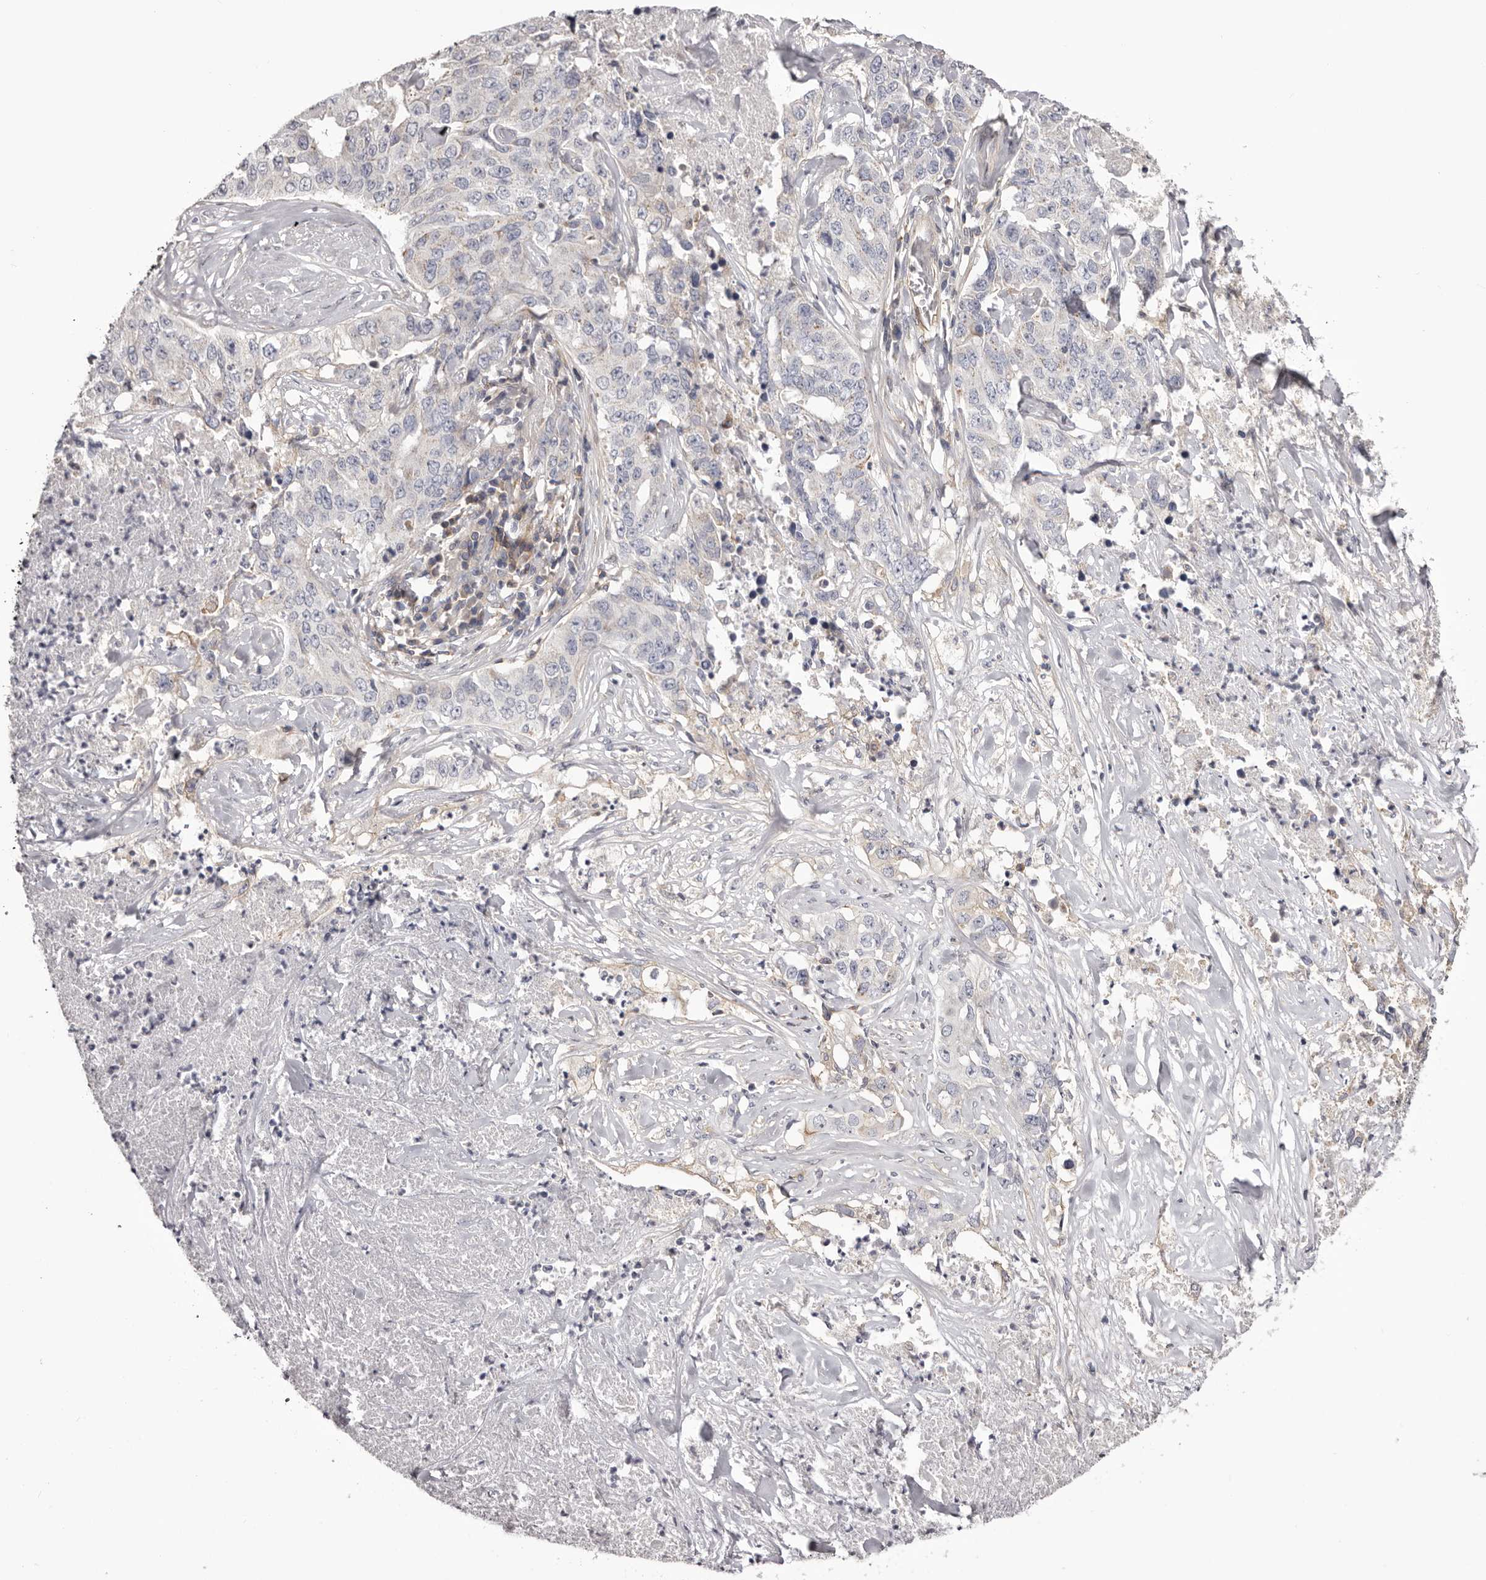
{"staining": {"intensity": "negative", "quantity": "none", "location": "none"}, "tissue": "lung cancer", "cell_type": "Tumor cells", "image_type": "cancer", "snomed": [{"axis": "morphology", "description": "Adenocarcinoma, NOS"}, {"axis": "topography", "description": "Lung"}], "caption": "IHC photomicrograph of neoplastic tissue: human lung adenocarcinoma stained with DAB exhibits no significant protein expression in tumor cells. Nuclei are stained in blue.", "gene": "DMRT2", "patient": {"sex": "female", "age": 51}}